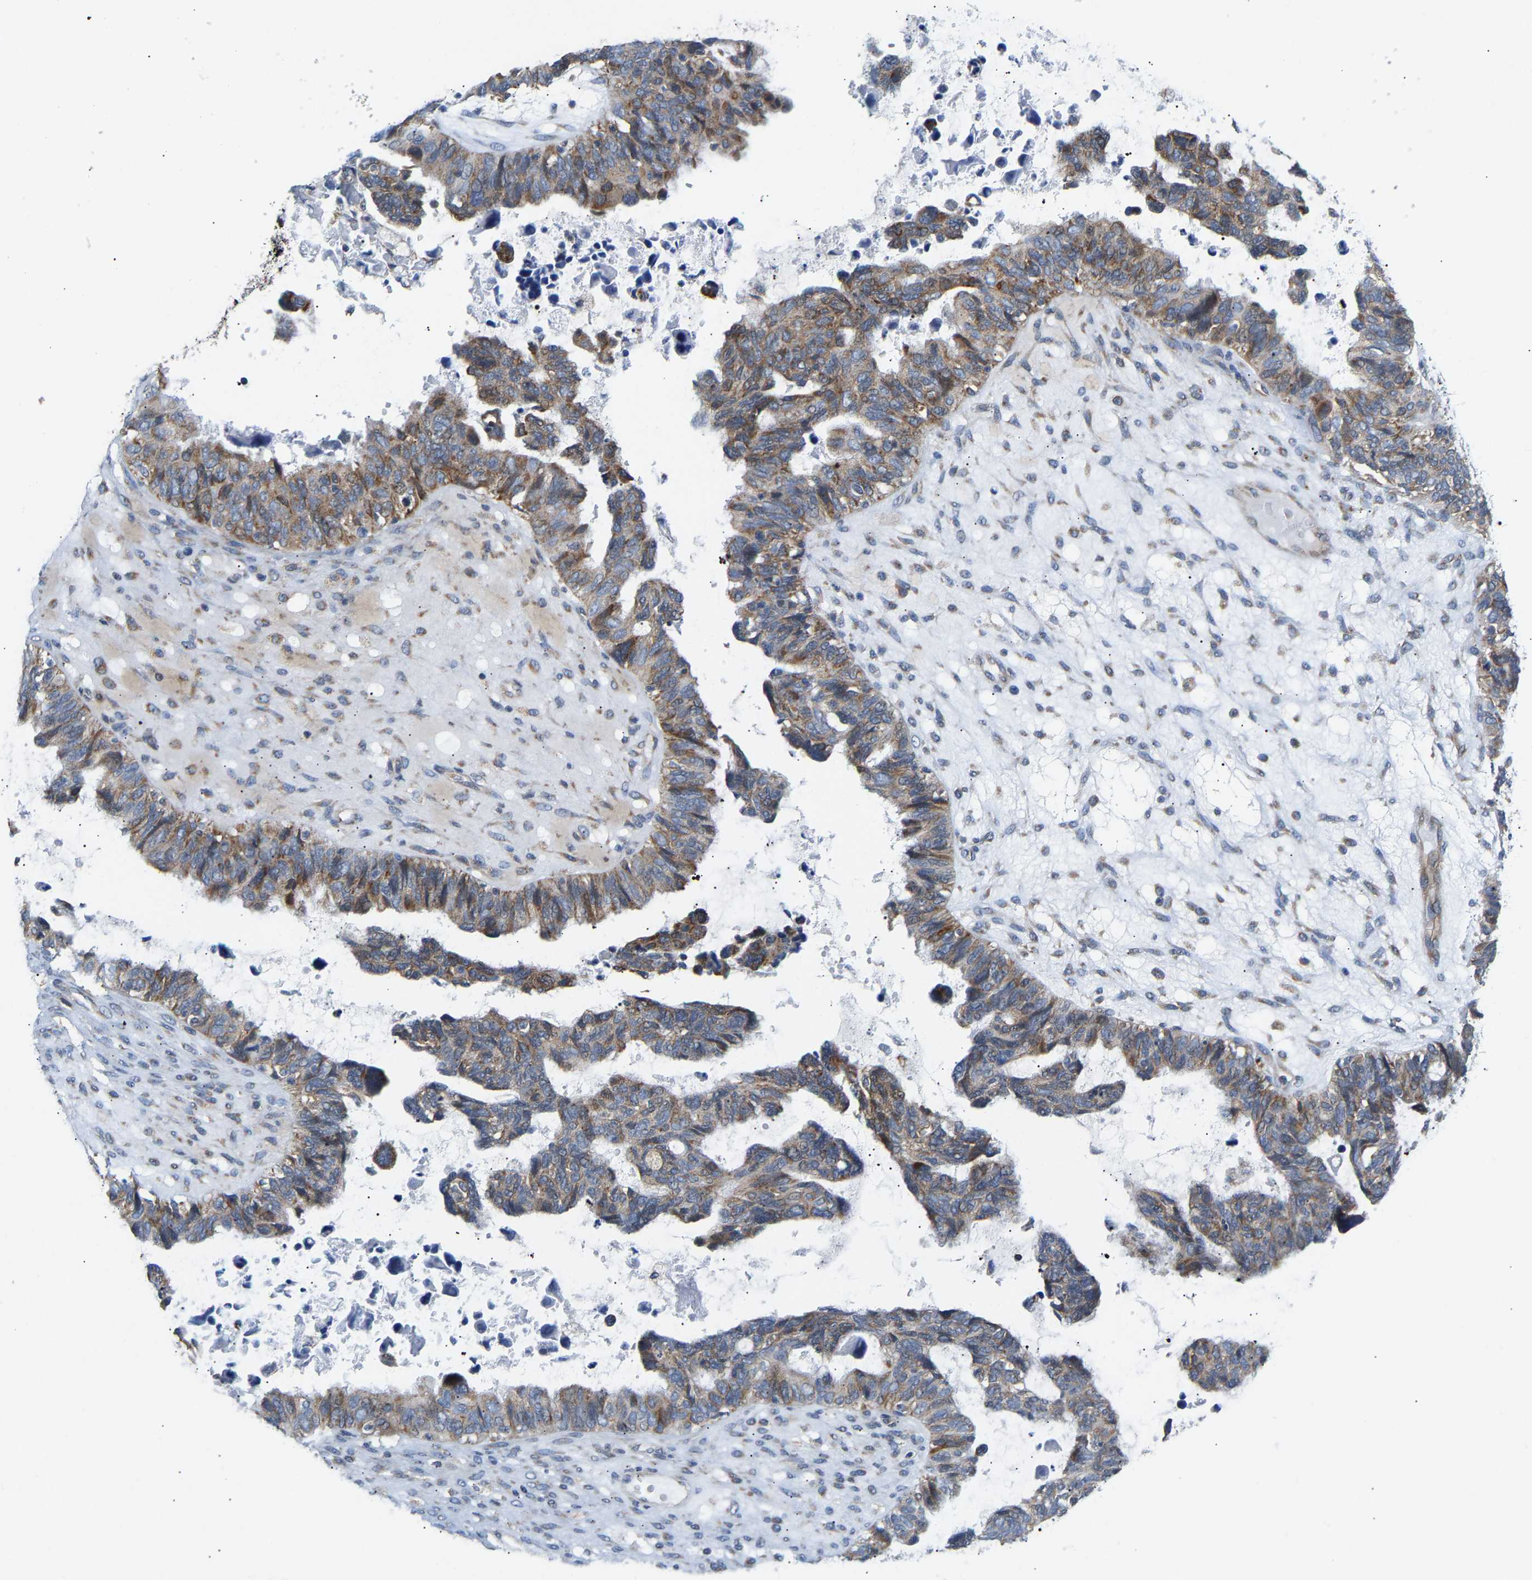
{"staining": {"intensity": "weak", "quantity": "25%-75%", "location": "cytoplasmic/membranous"}, "tissue": "ovarian cancer", "cell_type": "Tumor cells", "image_type": "cancer", "snomed": [{"axis": "morphology", "description": "Cystadenocarcinoma, serous, NOS"}, {"axis": "topography", "description": "Ovary"}], "caption": "Tumor cells show low levels of weak cytoplasmic/membranous staining in about 25%-75% of cells in serous cystadenocarcinoma (ovarian).", "gene": "TMEM168", "patient": {"sex": "female", "age": 79}}